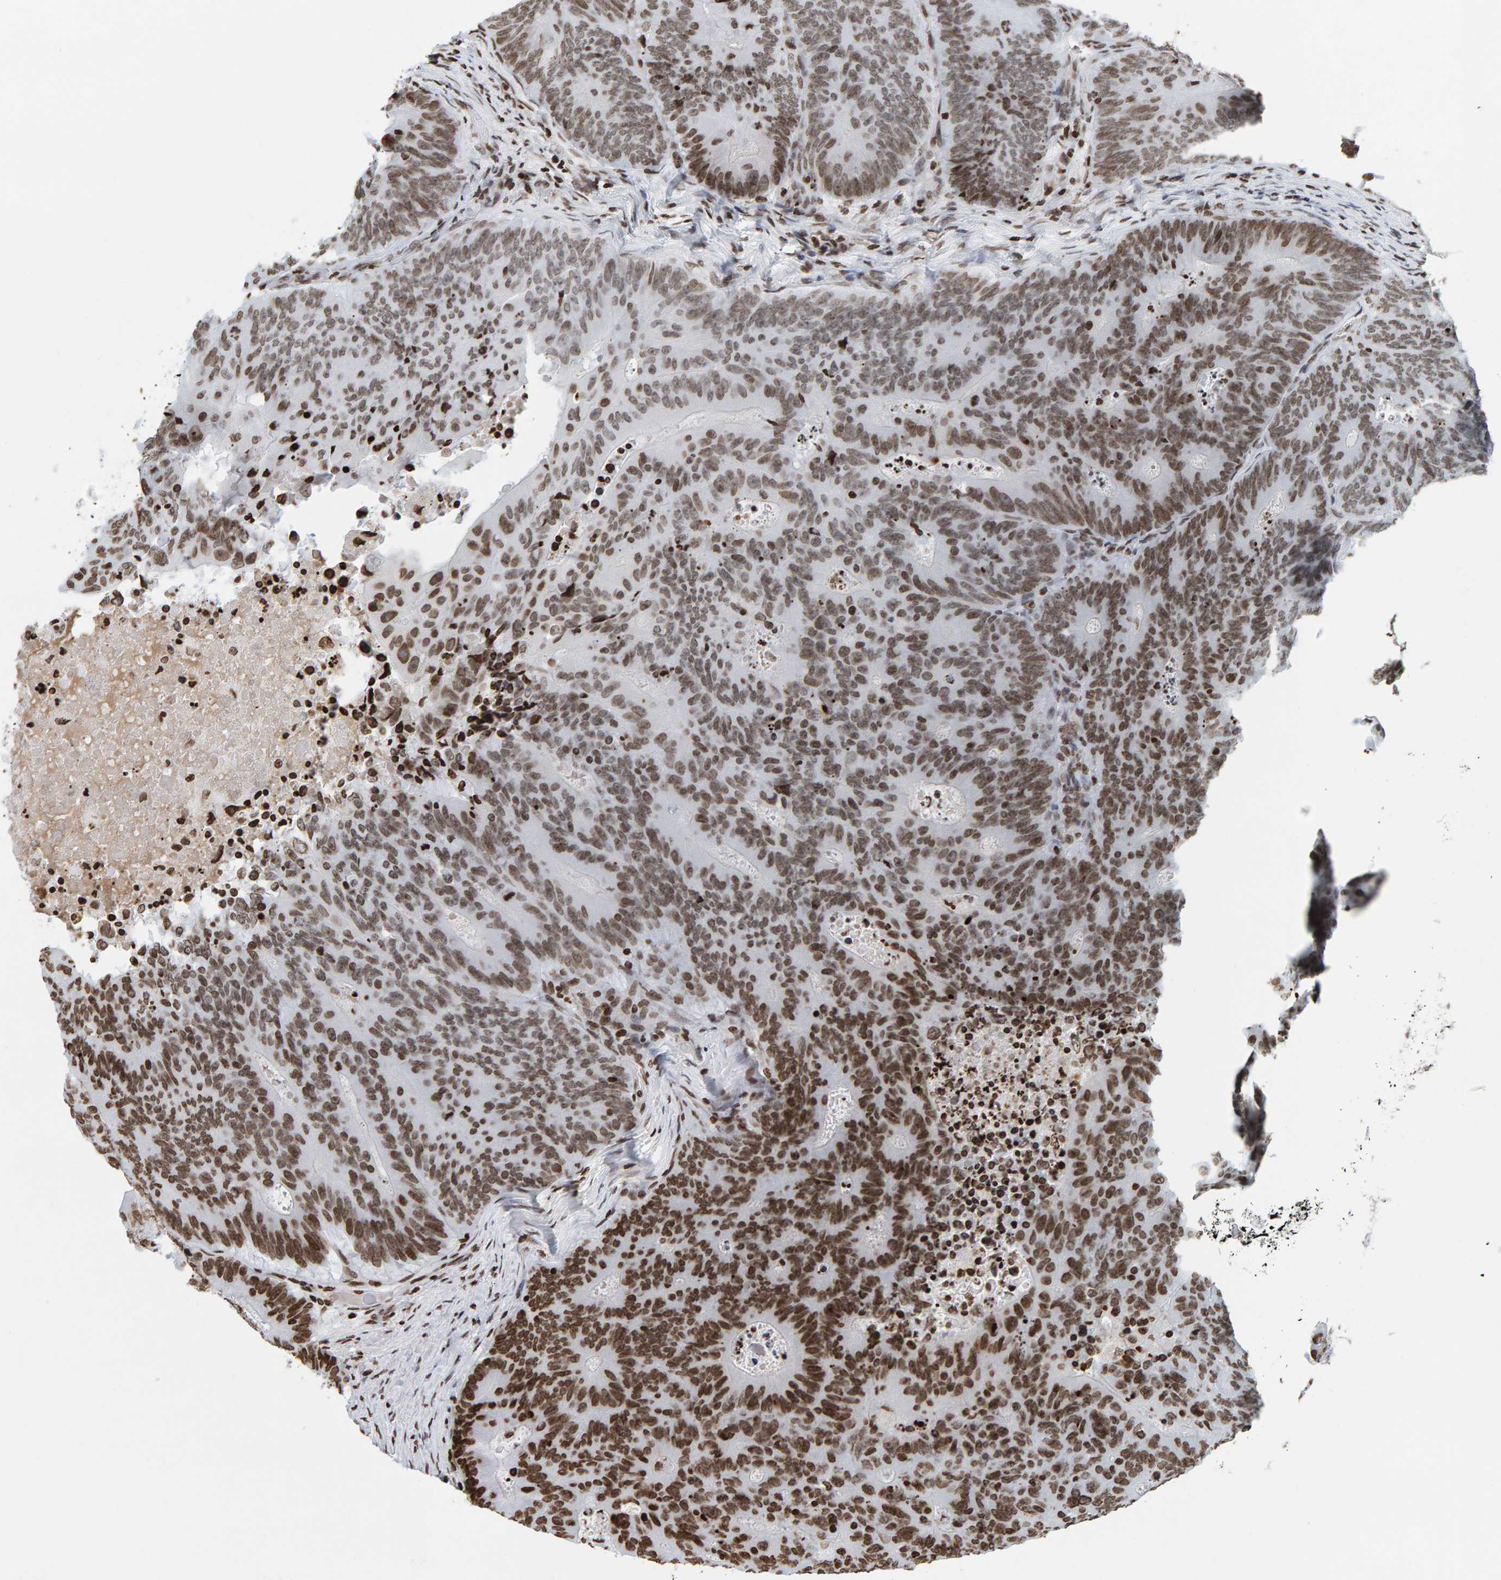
{"staining": {"intensity": "moderate", "quantity": ">75%", "location": "nuclear"}, "tissue": "colorectal cancer", "cell_type": "Tumor cells", "image_type": "cancer", "snomed": [{"axis": "morphology", "description": "Adenocarcinoma, NOS"}, {"axis": "topography", "description": "Colon"}], "caption": "Colorectal adenocarcinoma stained with a brown dye exhibits moderate nuclear positive expression in approximately >75% of tumor cells.", "gene": "BRF2", "patient": {"sex": "male", "age": 87}}